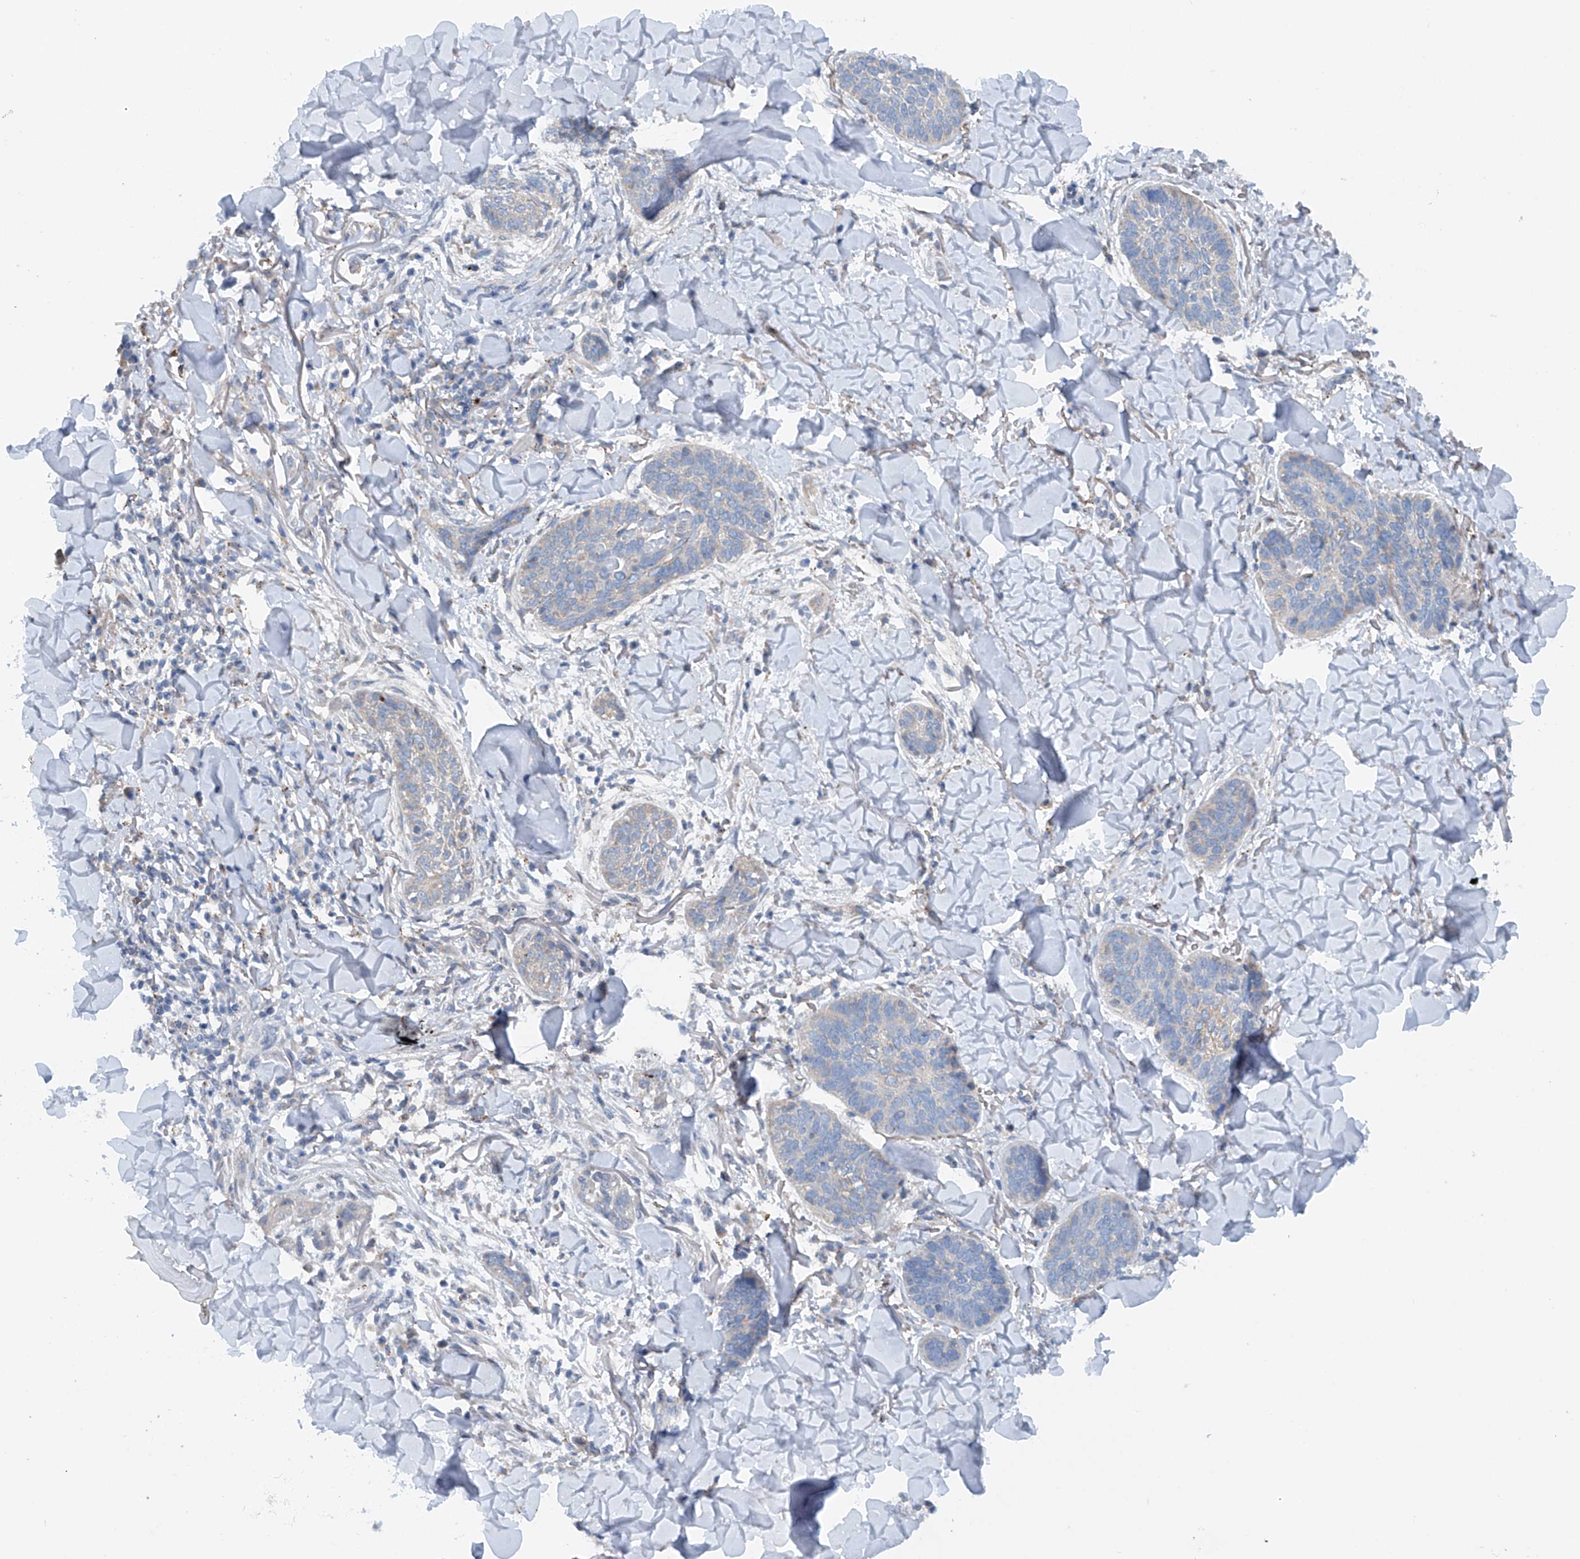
{"staining": {"intensity": "negative", "quantity": "none", "location": "none"}, "tissue": "skin cancer", "cell_type": "Tumor cells", "image_type": "cancer", "snomed": [{"axis": "morphology", "description": "Basal cell carcinoma"}, {"axis": "topography", "description": "Skin"}], "caption": "Immunohistochemistry image of skin basal cell carcinoma stained for a protein (brown), which shows no positivity in tumor cells.", "gene": "CEP85L", "patient": {"sex": "male", "age": 85}}